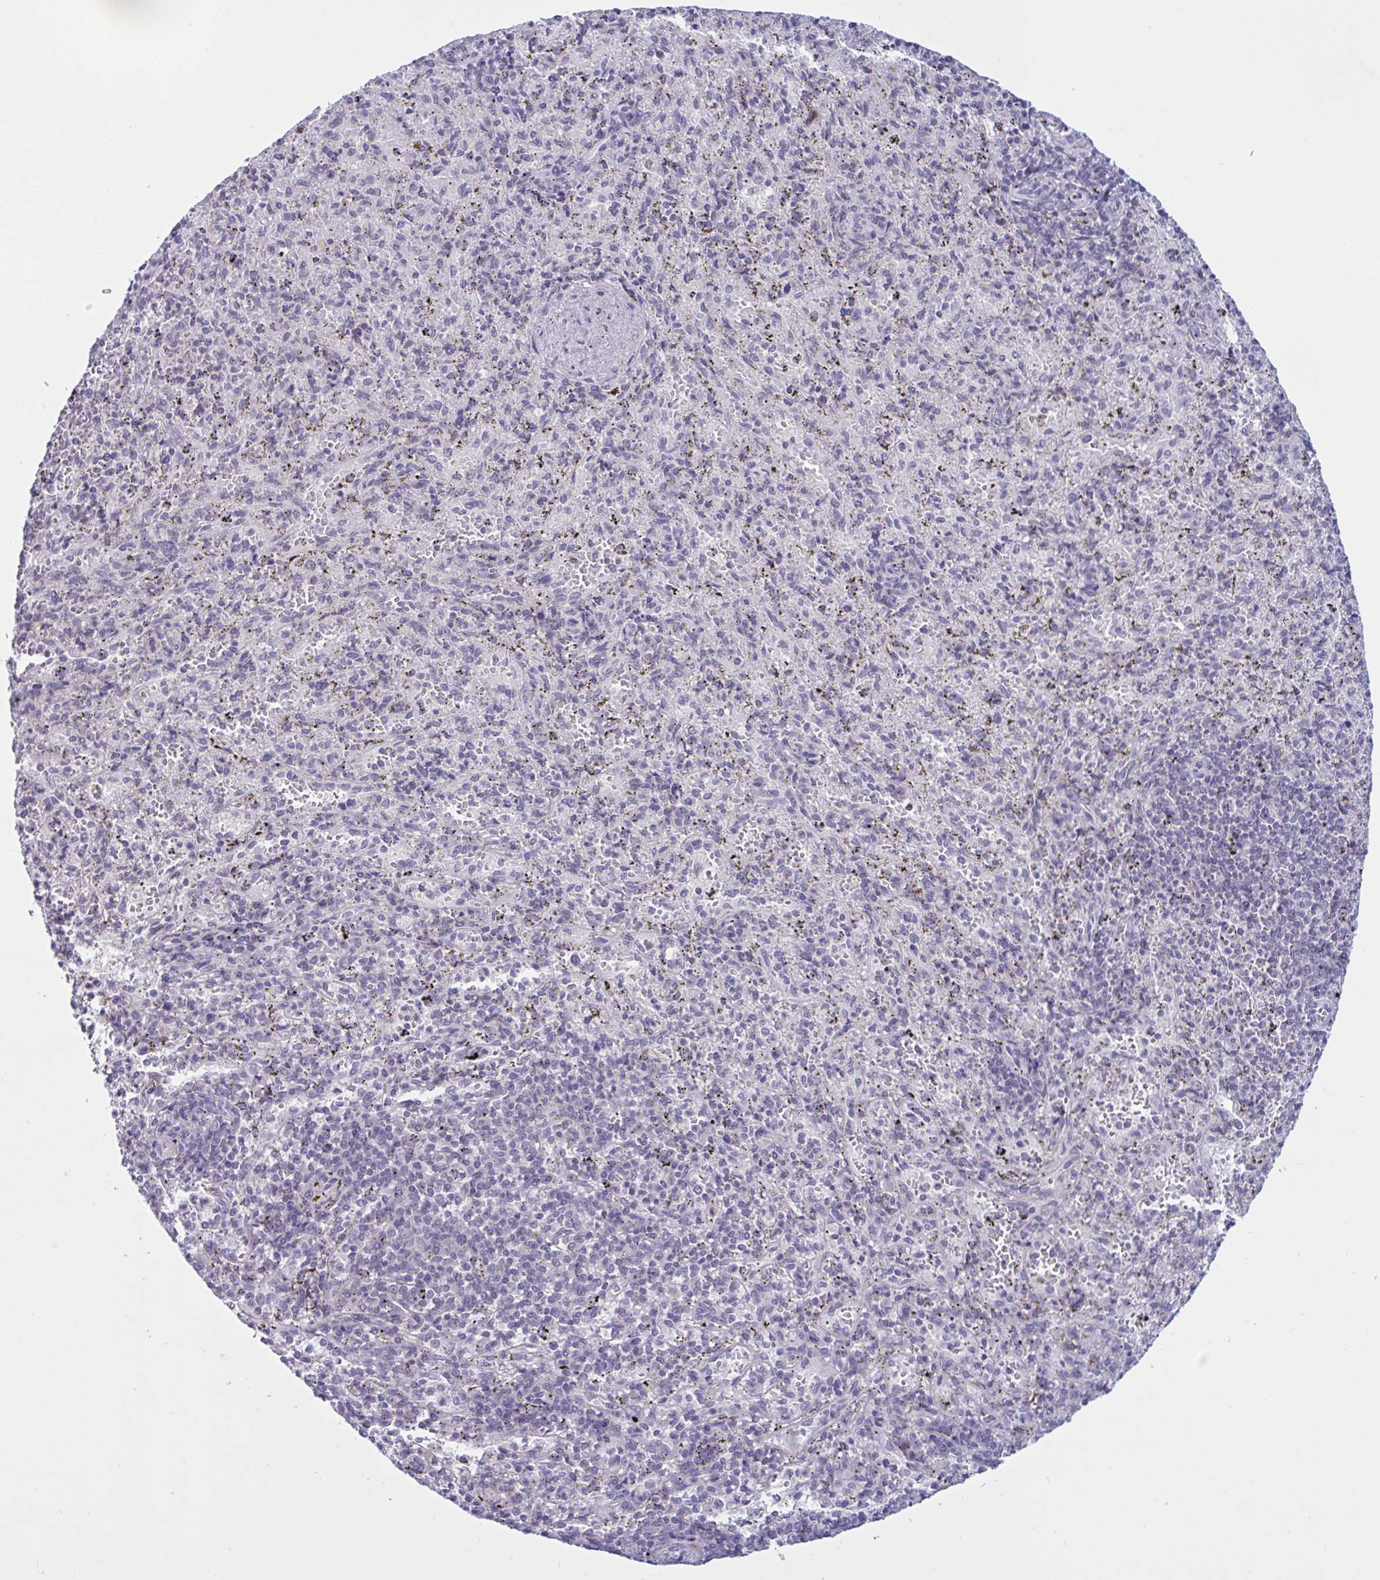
{"staining": {"intensity": "negative", "quantity": "none", "location": "none"}, "tissue": "spleen", "cell_type": "Cells in red pulp", "image_type": "normal", "snomed": [{"axis": "morphology", "description": "Normal tissue, NOS"}, {"axis": "topography", "description": "Spleen"}], "caption": "DAB (3,3'-diaminobenzidine) immunohistochemical staining of benign human spleen reveals no significant staining in cells in red pulp.", "gene": "DOCK11", "patient": {"sex": "male", "age": 57}}